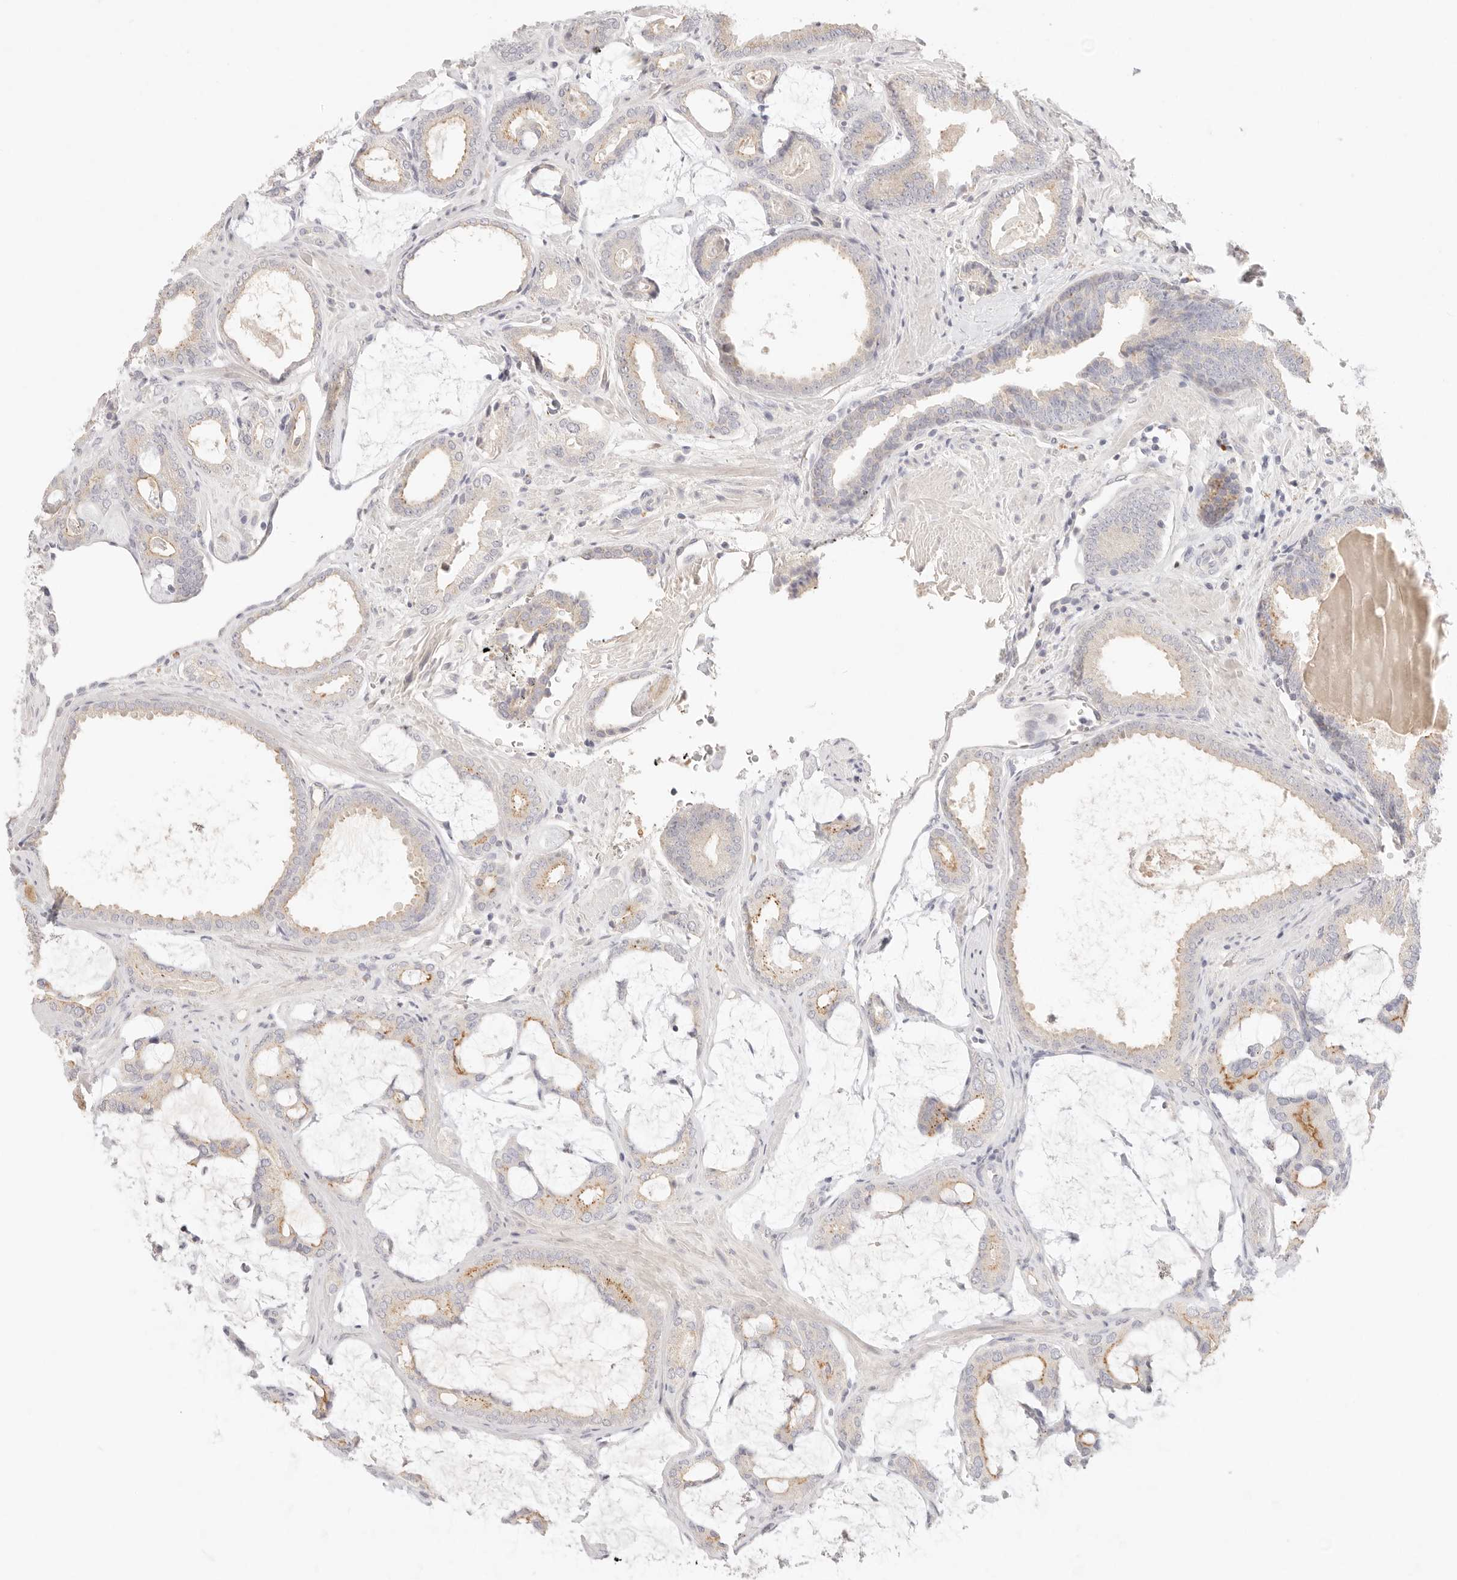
{"staining": {"intensity": "weak", "quantity": "<25%", "location": "cytoplasmic/membranous"}, "tissue": "prostate cancer", "cell_type": "Tumor cells", "image_type": "cancer", "snomed": [{"axis": "morphology", "description": "Adenocarcinoma, Low grade"}, {"axis": "topography", "description": "Prostate"}], "caption": "Immunohistochemistry photomicrograph of neoplastic tissue: prostate cancer stained with DAB (3,3'-diaminobenzidine) displays no significant protein expression in tumor cells.", "gene": "CEP120", "patient": {"sex": "male", "age": 71}}